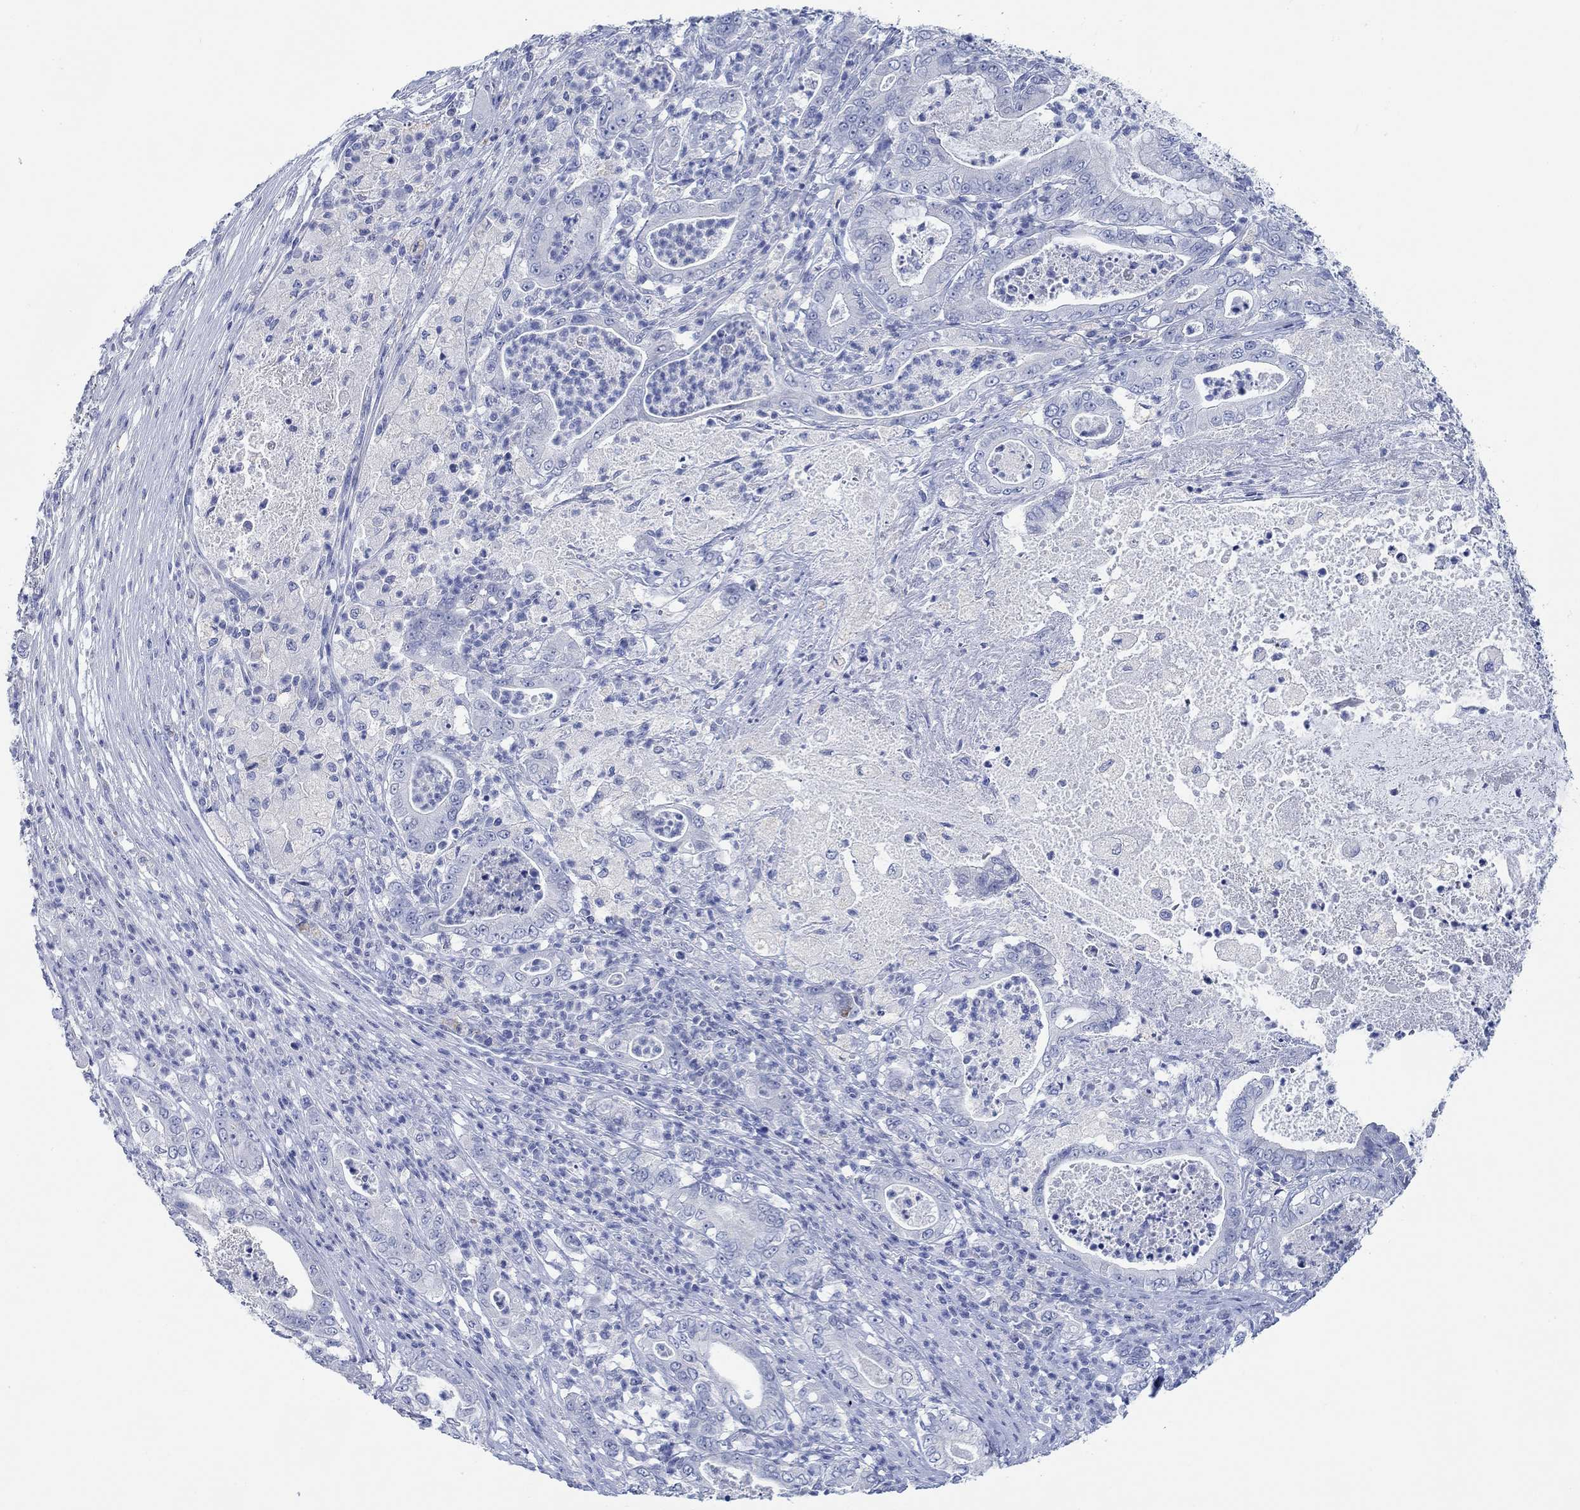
{"staining": {"intensity": "negative", "quantity": "none", "location": "none"}, "tissue": "pancreatic cancer", "cell_type": "Tumor cells", "image_type": "cancer", "snomed": [{"axis": "morphology", "description": "Adenocarcinoma, NOS"}, {"axis": "topography", "description": "Pancreas"}], "caption": "IHC of human pancreatic adenocarcinoma exhibits no positivity in tumor cells.", "gene": "PPP1R17", "patient": {"sex": "male", "age": 71}}